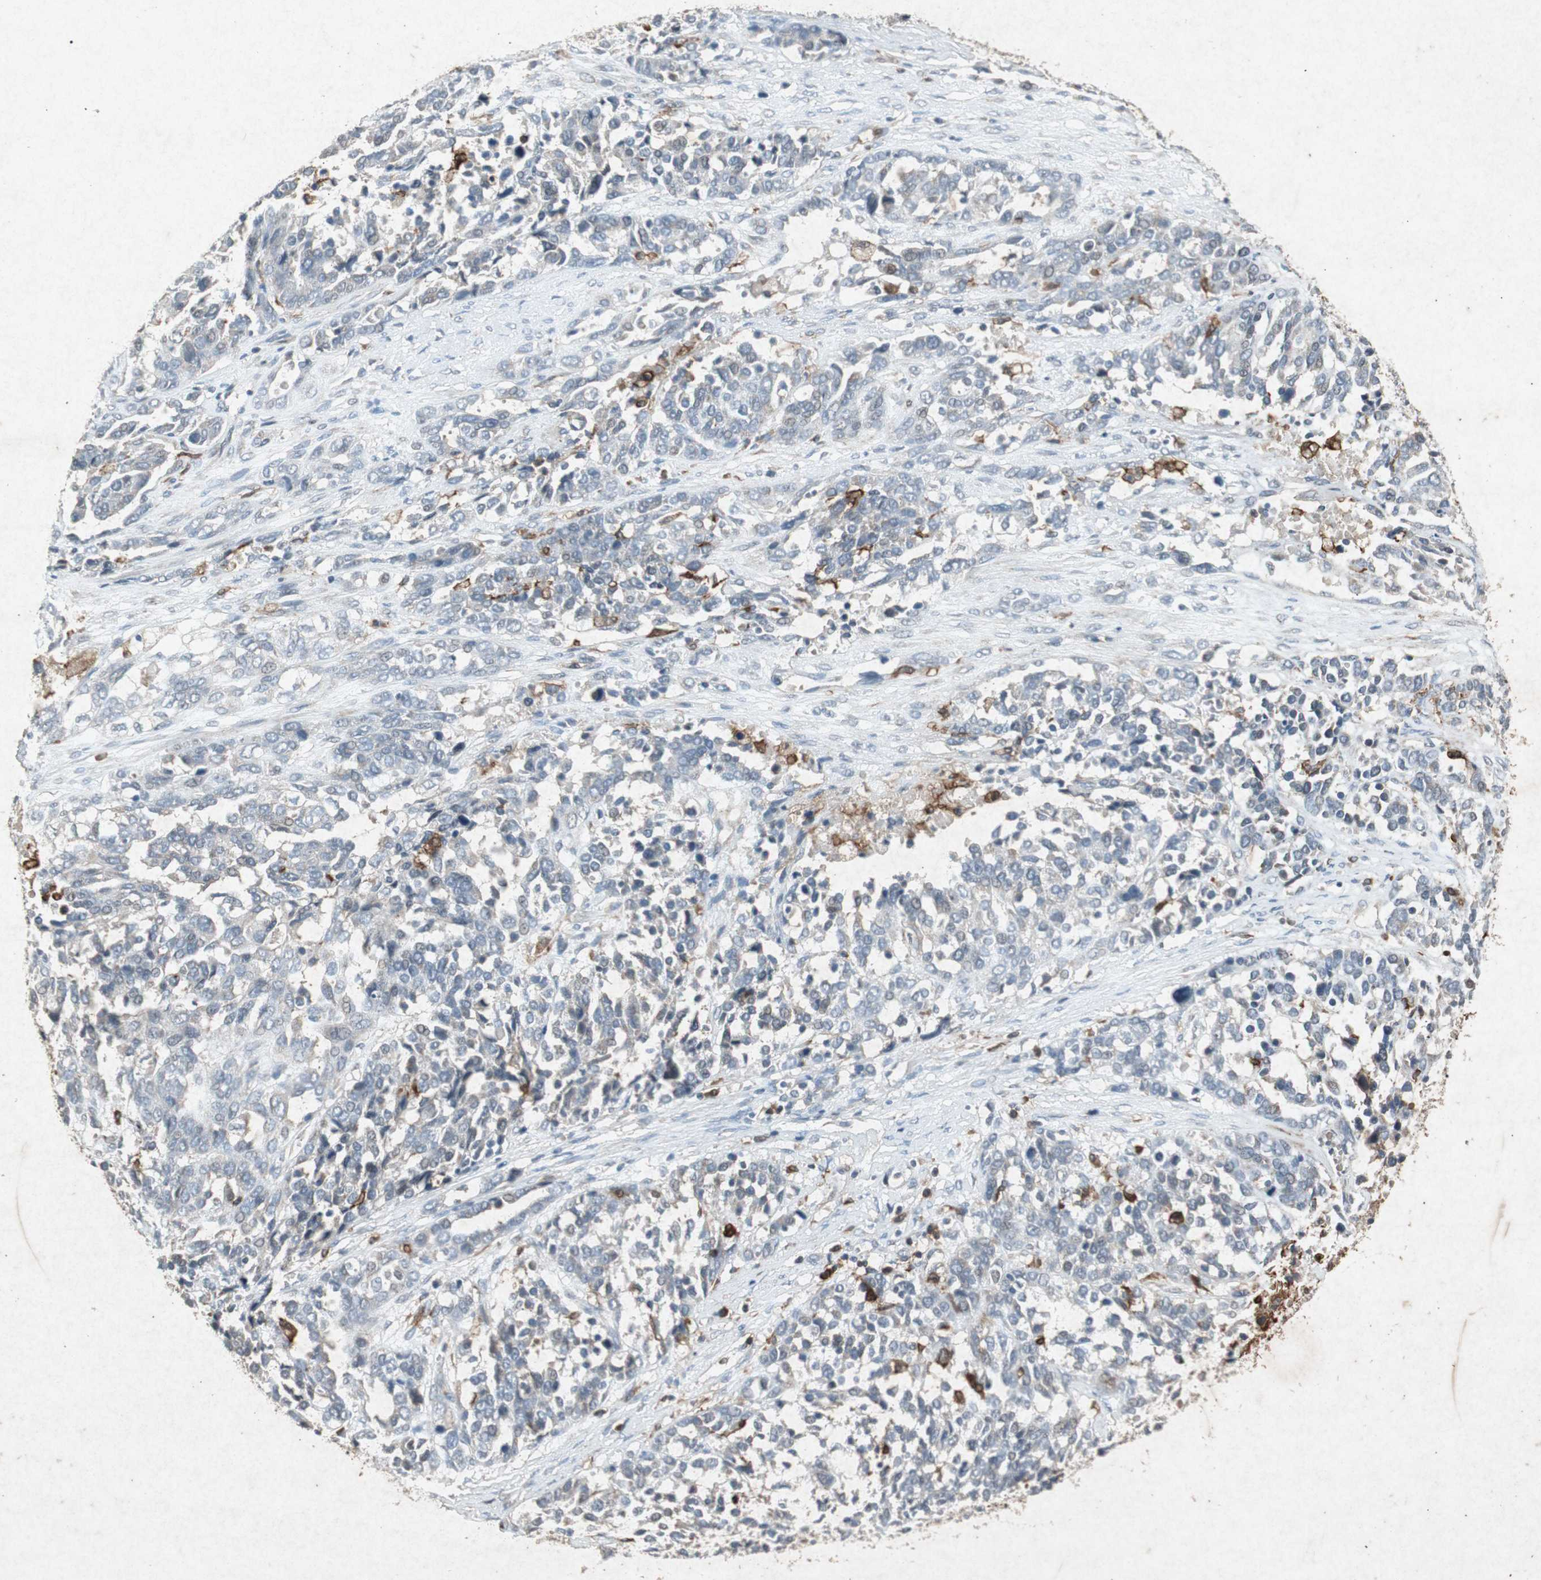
{"staining": {"intensity": "negative", "quantity": "none", "location": "none"}, "tissue": "ovarian cancer", "cell_type": "Tumor cells", "image_type": "cancer", "snomed": [{"axis": "morphology", "description": "Cystadenocarcinoma, serous, NOS"}, {"axis": "topography", "description": "Ovary"}], "caption": "High power microscopy micrograph of an immunohistochemistry (IHC) image of ovarian cancer (serous cystadenocarcinoma), revealing no significant positivity in tumor cells.", "gene": "TYROBP", "patient": {"sex": "female", "age": 44}}